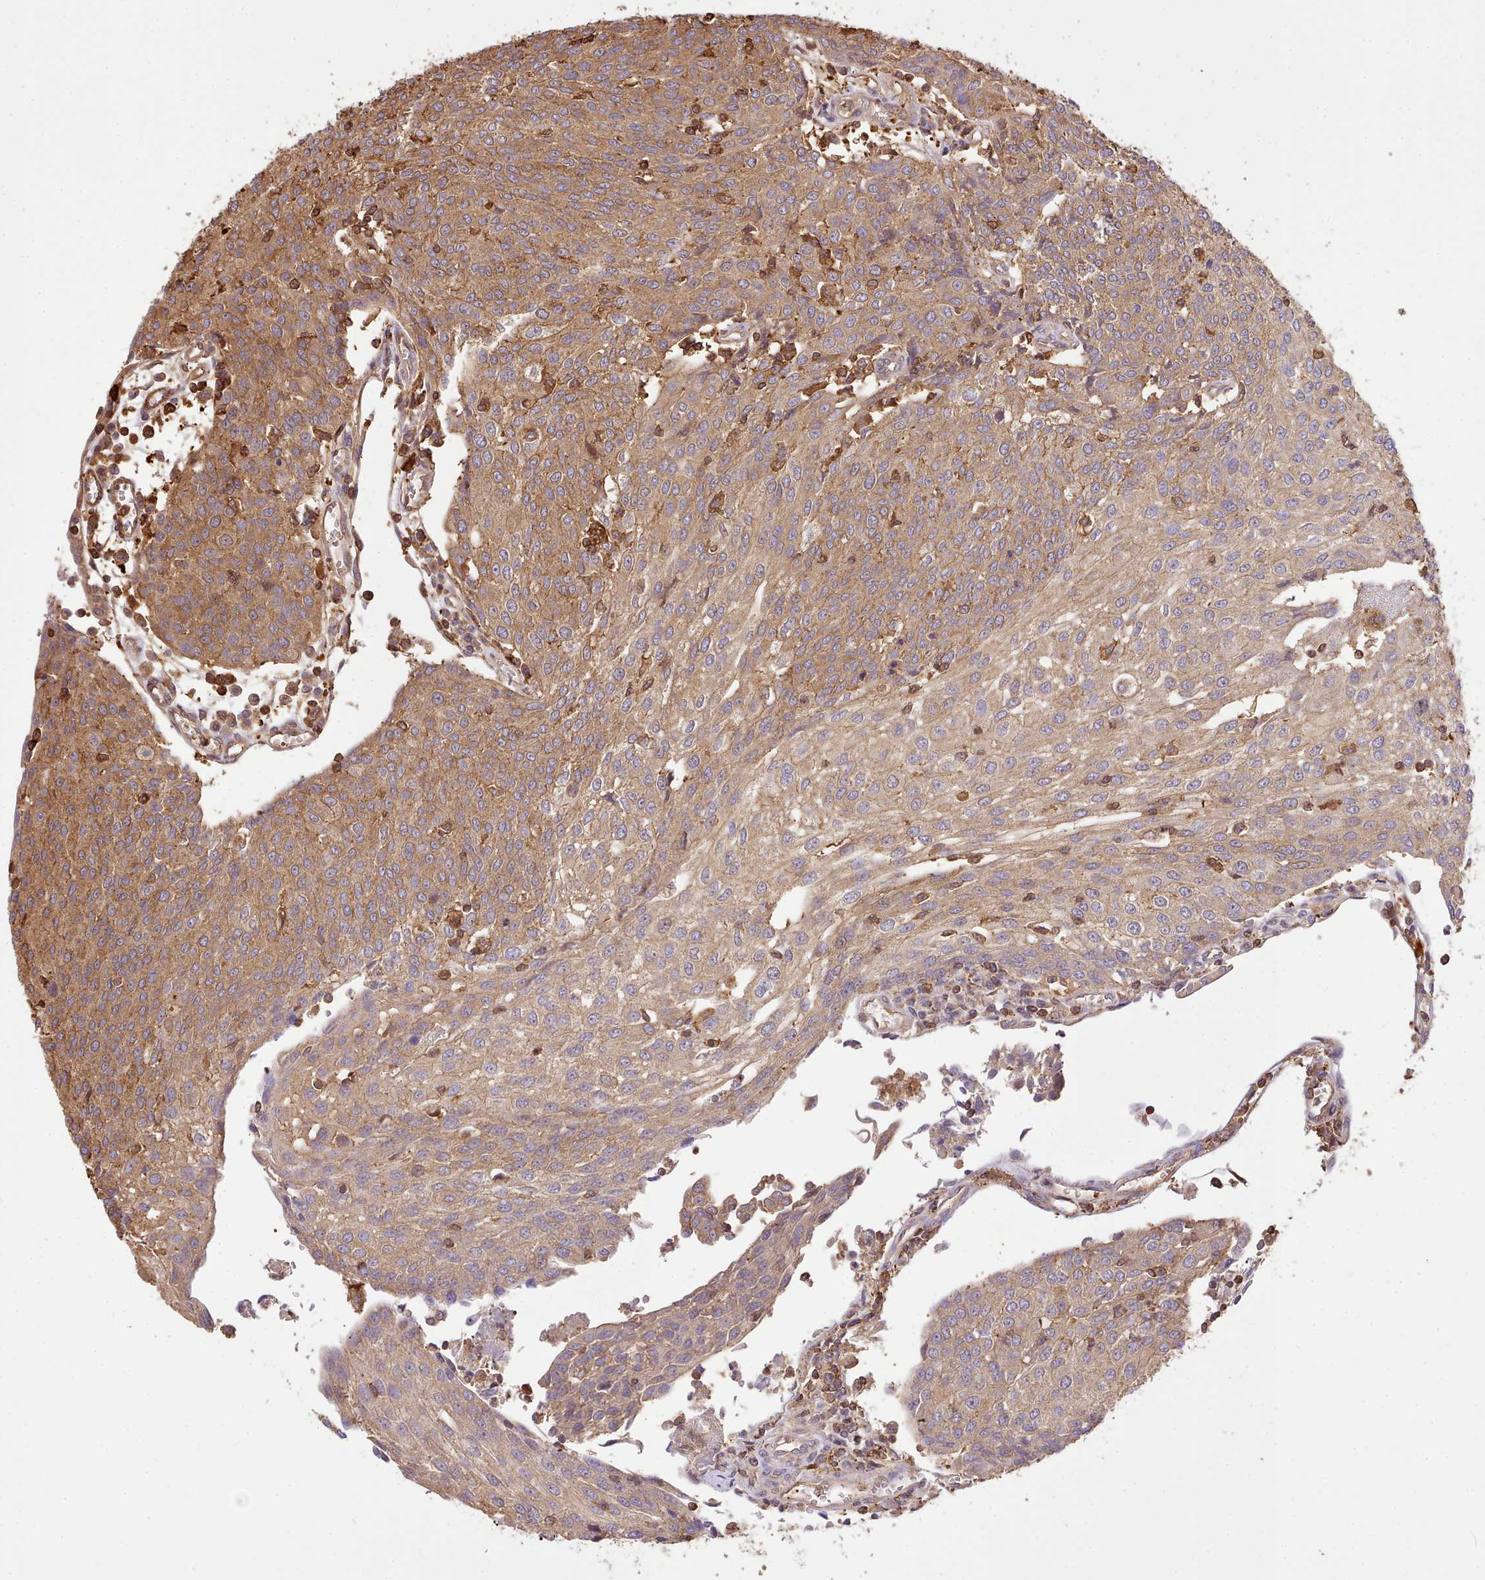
{"staining": {"intensity": "moderate", "quantity": ">75%", "location": "cytoplasmic/membranous"}, "tissue": "urothelial cancer", "cell_type": "Tumor cells", "image_type": "cancer", "snomed": [{"axis": "morphology", "description": "Urothelial carcinoma, High grade"}, {"axis": "topography", "description": "Urinary bladder"}], "caption": "Immunohistochemistry (DAB (3,3'-diaminobenzidine)) staining of human urothelial cancer demonstrates moderate cytoplasmic/membranous protein positivity in approximately >75% of tumor cells. Nuclei are stained in blue.", "gene": "CAPZA1", "patient": {"sex": "female", "age": 85}}